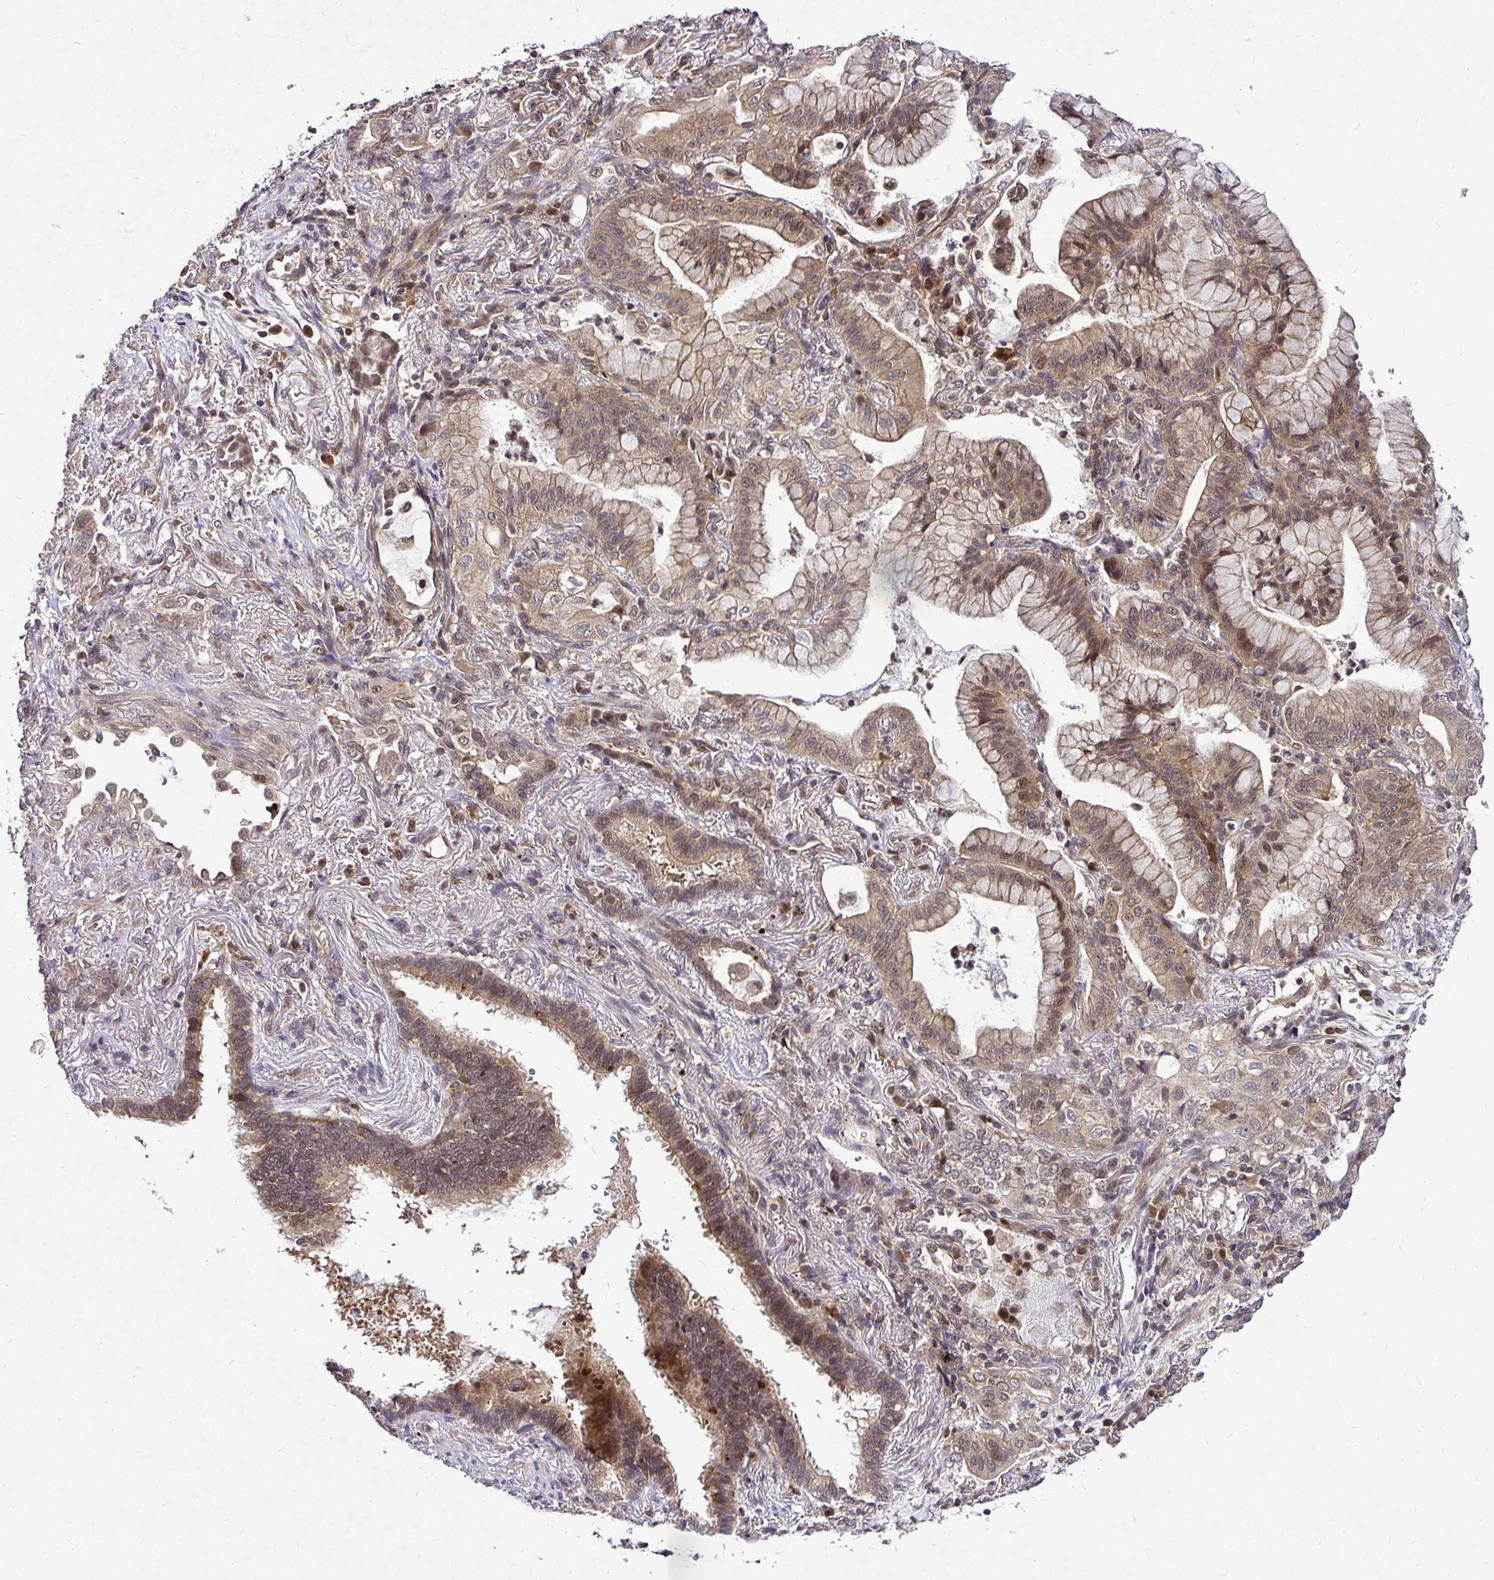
{"staining": {"intensity": "moderate", "quantity": ">75%", "location": "cytoplasmic/membranous,nuclear"}, "tissue": "lung cancer", "cell_type": "Tumor cells", "image_type": "cancer", "snomed": [{"axis": "morphology", "description": "Adenocarcinoma, NOS"}, {"axis": "topography", "description": "Lung"}], "caption": "Lung cancer tissue displays moderate cytoplasmic/membranous and nuclear positivity in about >75% of tumor cells", "gene": "UBE2M", "patient": {"sex": "male", "age": 77}}